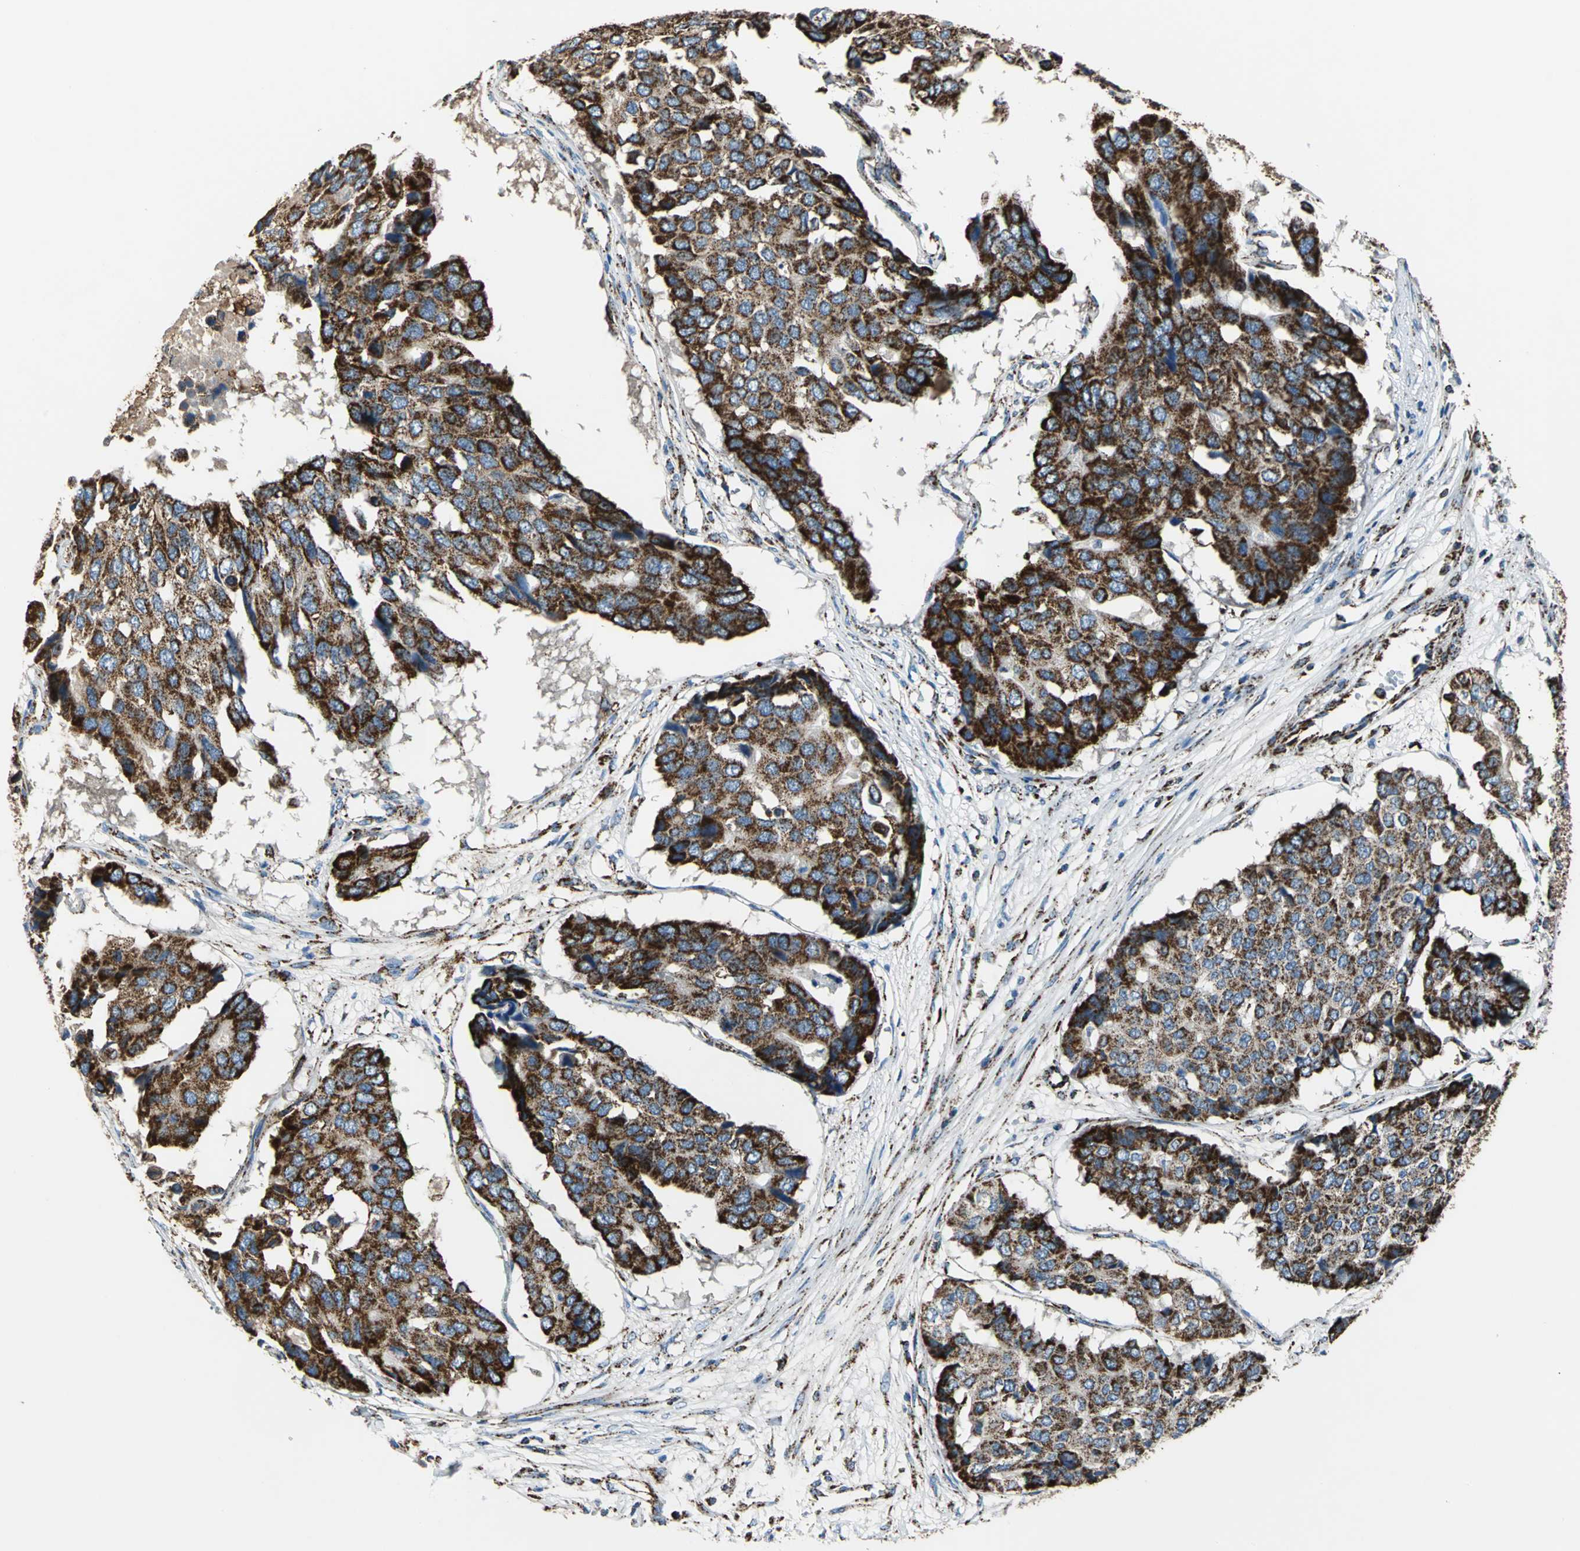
{"staining": {"intensity": "strong", "quantity": ">75%", "location": "cytoplasmic/membranous"}, "tissue": "pancreatic cancer", "cell_type": "Tumor cells", "image_type": "cancer", "snomed": [{"axis": "morphology", "description": "Adenocarcinoma, NOS"}, {"axis": "topography", "description": "Pancreas"}], "caption": "Adenocarcinoma (pancreatic) stained with IHC displays strong cytoplasmic/membranous expression in about >75% of tumor cells.", "gene": "ECH1", "patient": {"sex": "male", "age": 50}}